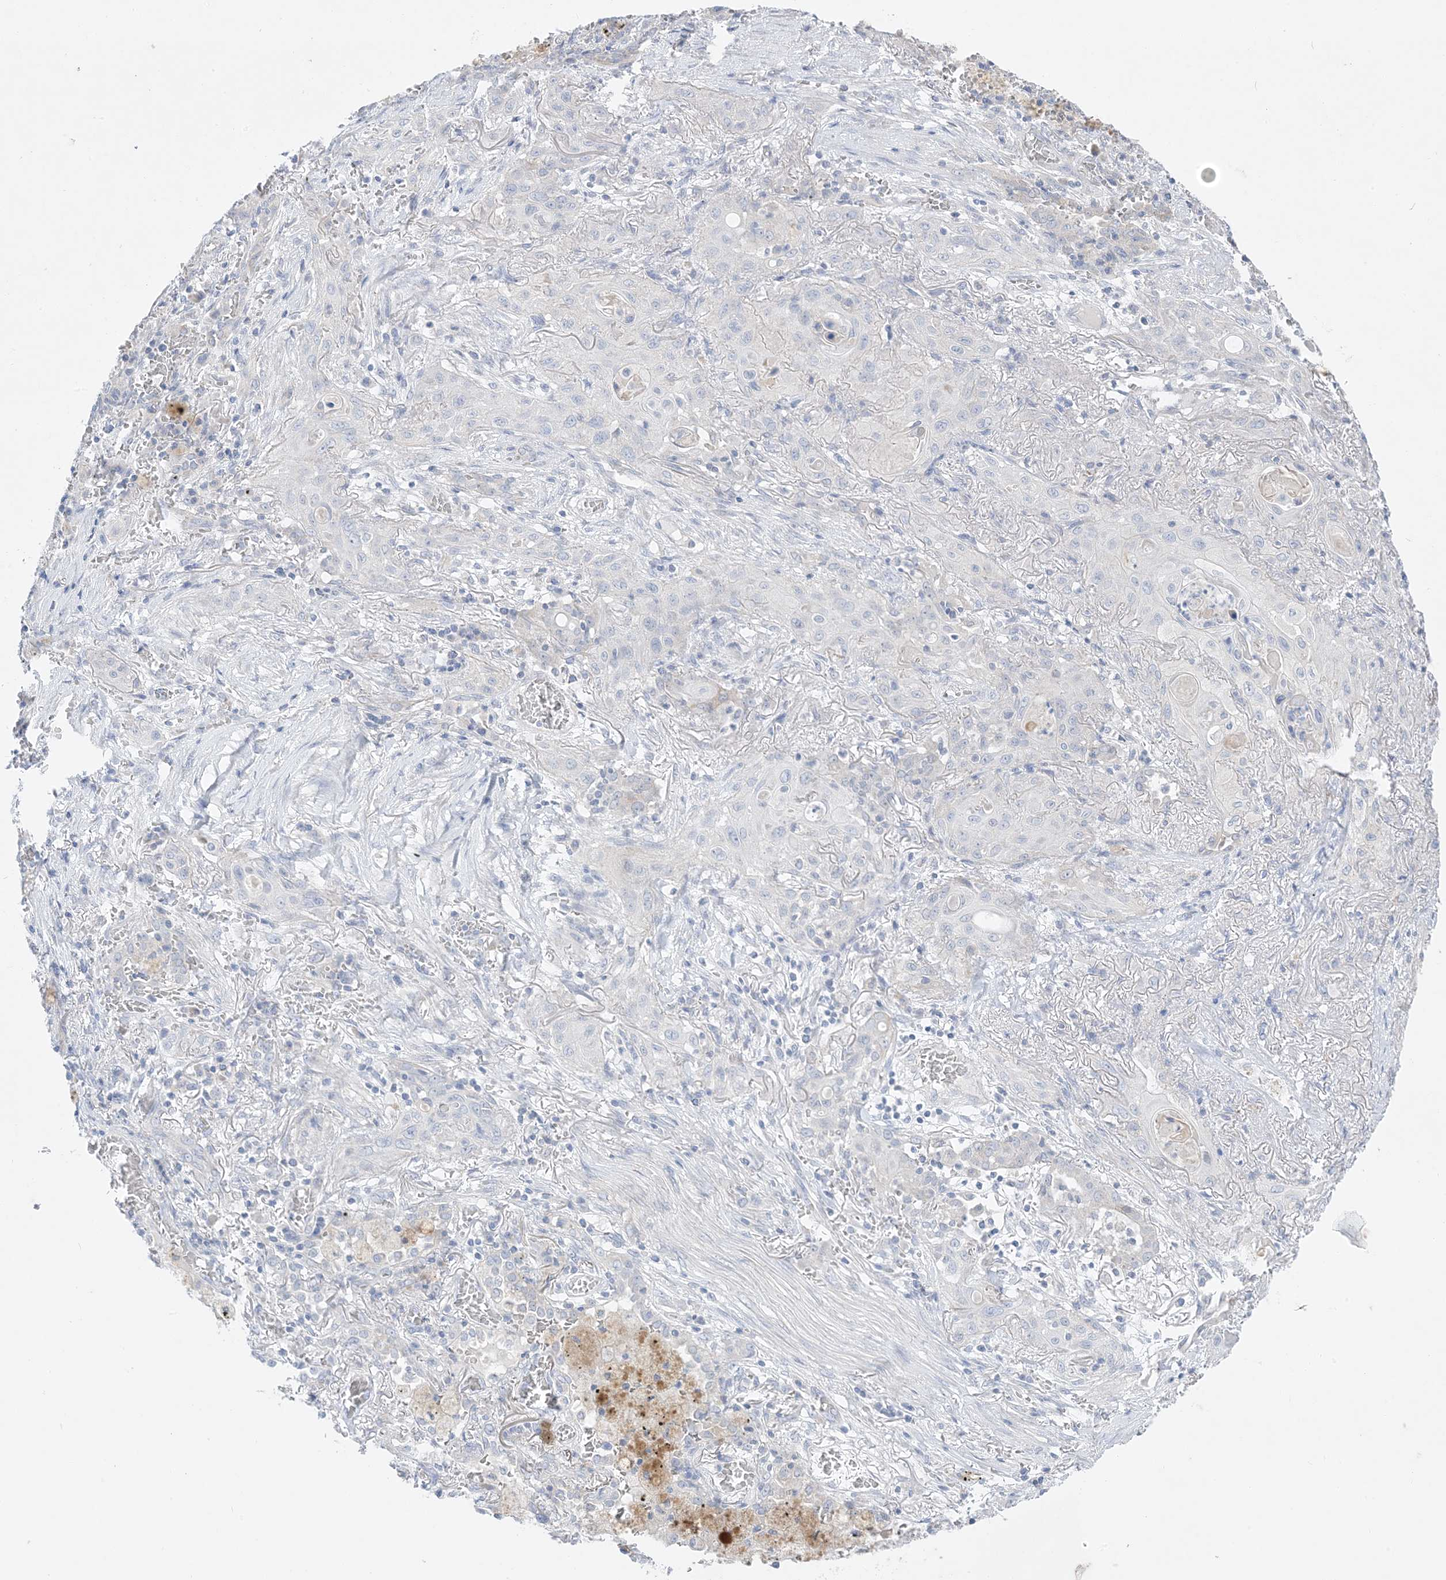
{"staining": {"intensity": "negative", "quantity": "none", "location": "none"}, "tissue": "lung cancer", "cell_type": "Tumor cells", "image_type": "cancer", "snomed": [{"axis": "morphology", "description": "Squamous cell carcinoma, NOS"}, {"axis": "topography", "description": "Lung"}], "caption": "A histopathology image of human lung cancer is negative for staining in tumor cells.", "gene": "FAM184A", "patient": {"sex": "female", "age": 47}}